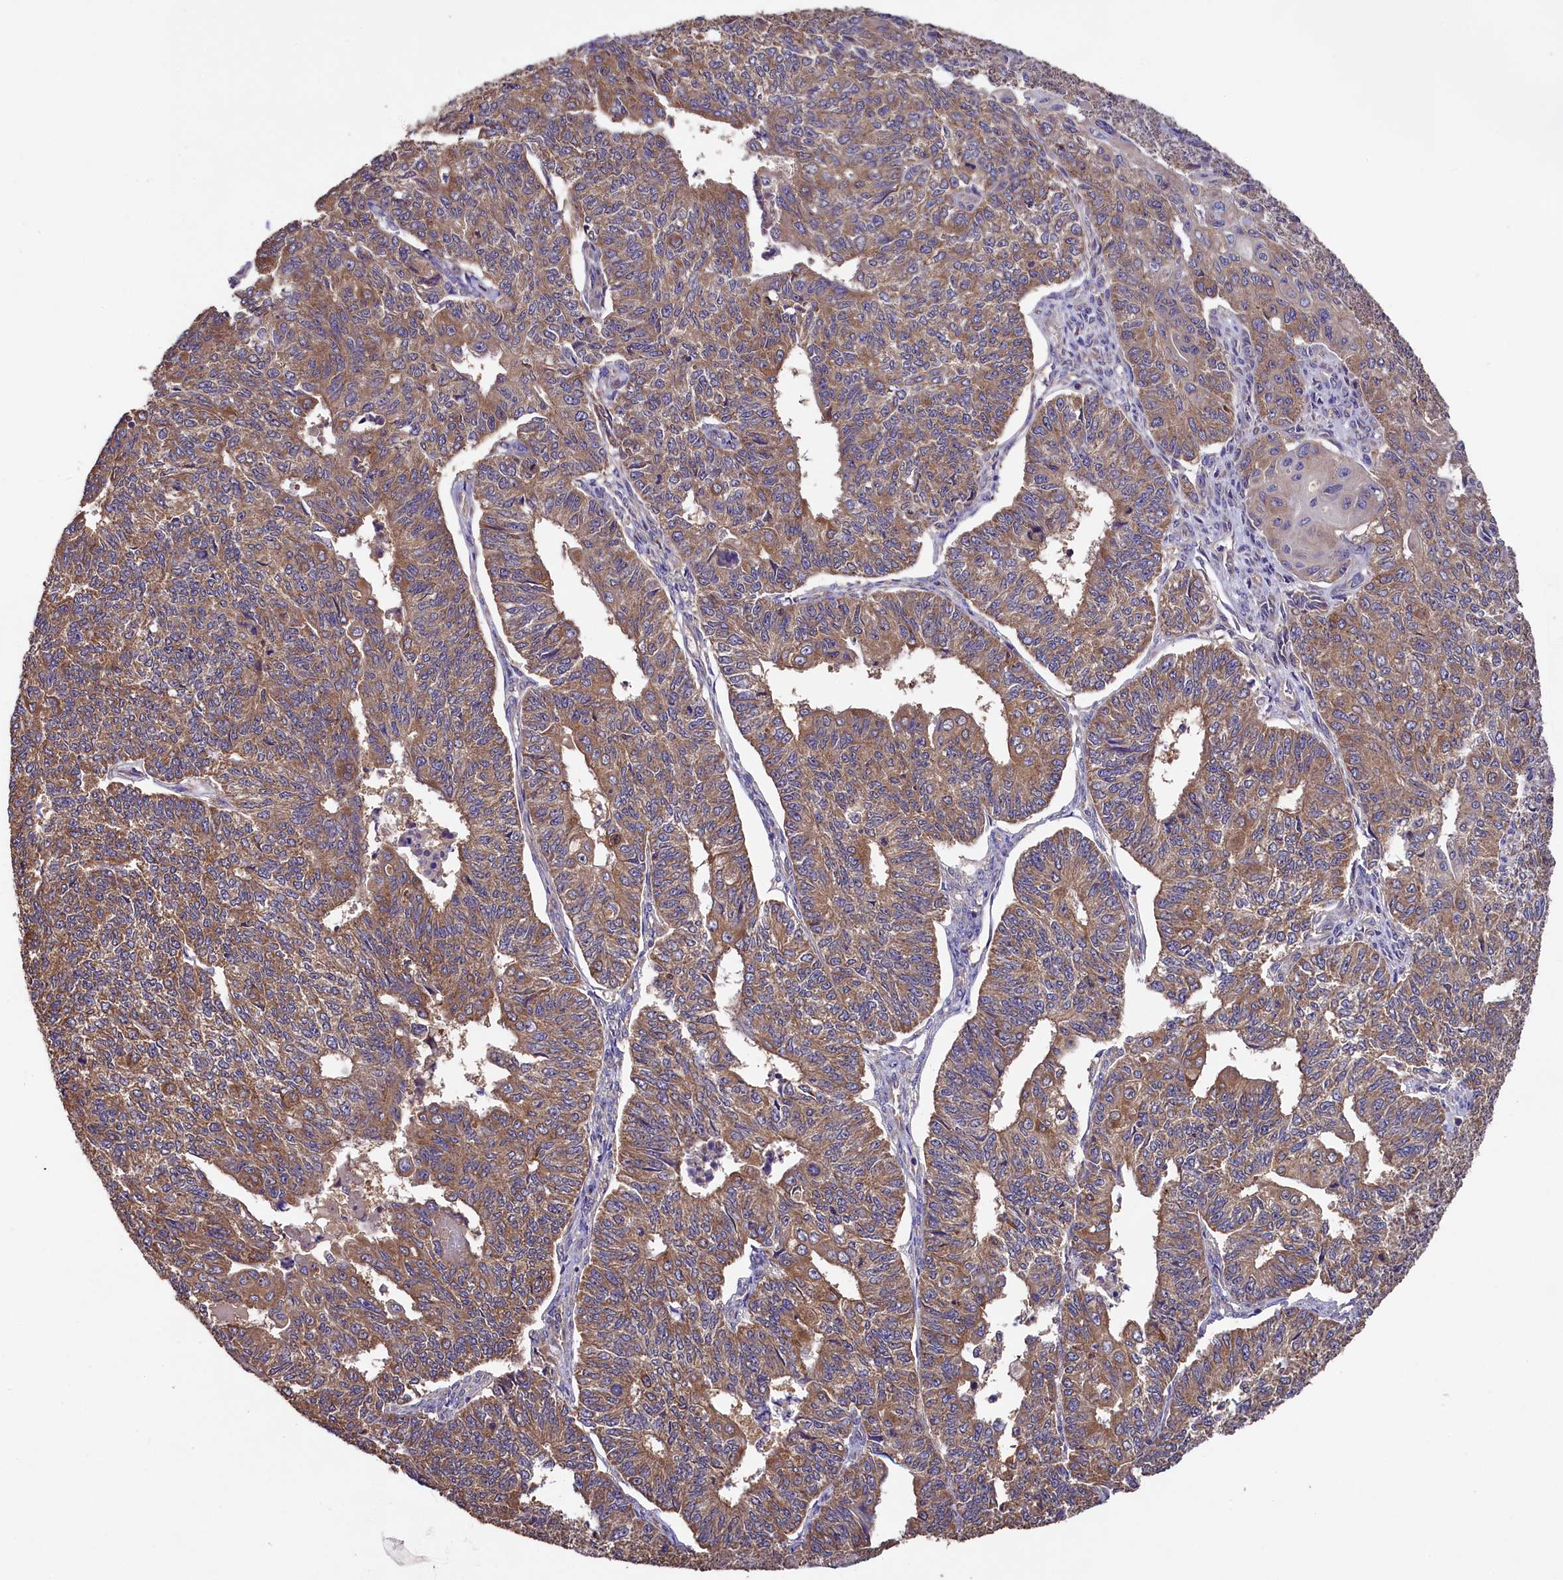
{"staining": {"intensity": "moderate", "quantity": ">75%", "location": "cytoplasmic/membranous"}, "tissue": "endometrial cancer", "cell_type": "Tumor cells", "image_type": "cancer", "snomed": [{"axis": "morphology", "description": "Adenocarcinoma, NOS"}, {"axis": "topography", "description": "Endometrium"}], "caption": "Immunohistochemical staining of human endometrial cancer shows medium levels of moderate cytoplasmic/membranous protein staining in about >75% of tumor cells.", "gene": "ENKD1", "patient": {"sex": "female", "age": 32}}